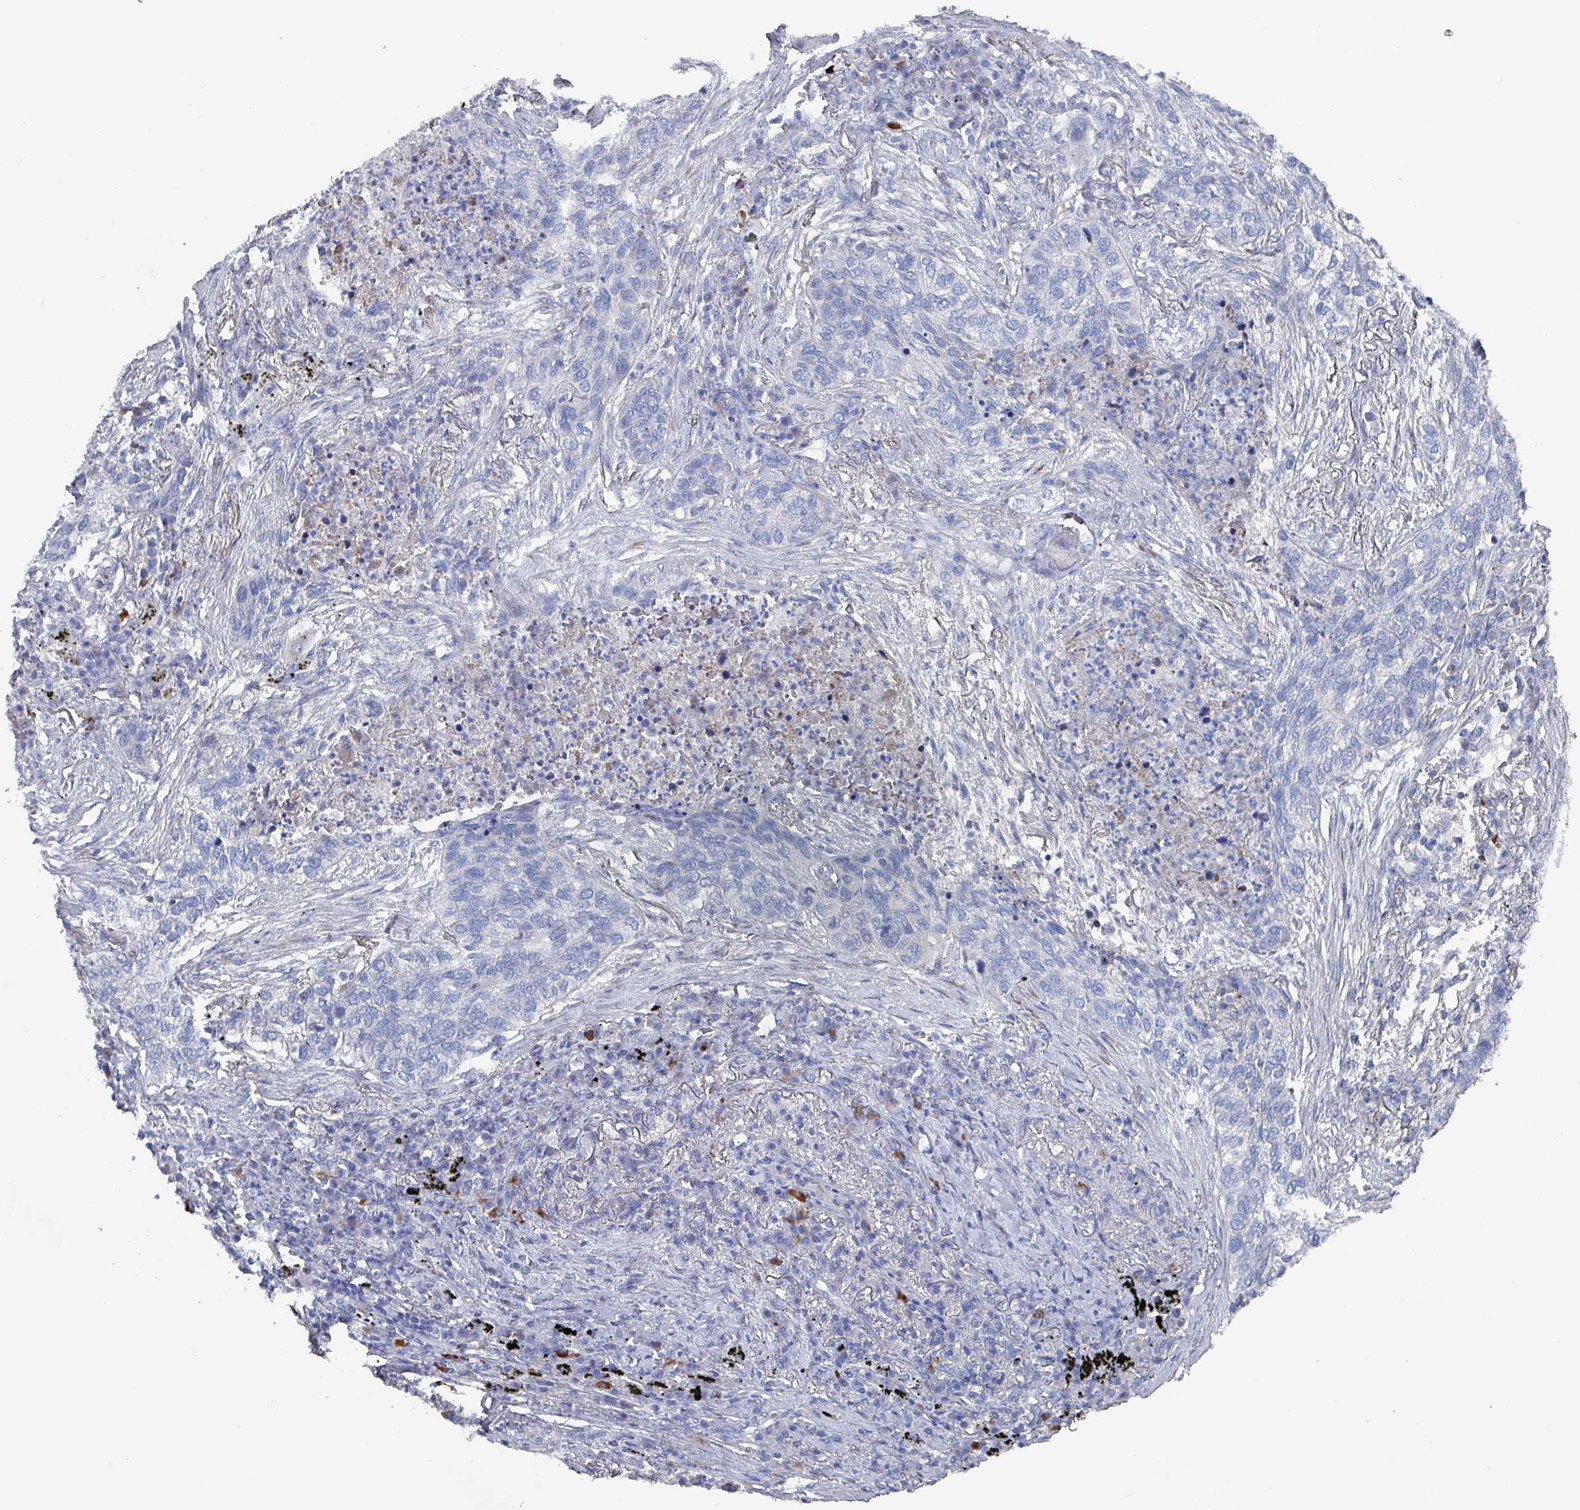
{"staining": {"intensity": "negative", "quantity": "none", "location": "none"}, "tissue": "lung cancer", "cell_type": "Tumor cells", "image_type": "cancer", "snomed": [{"axis": "morphology", "description": "Squamous cell carcinoma, NOS"}, {"axis": "topography", "description": "Lung"}], "caption": "This is a micrograph of immunohistochemistry (IHC) staining of lung squamous cell carcinoma, which shows no staining in tumor cells.", "gene": "DRD5", "patient": {"sex": "female", "age": 63}}